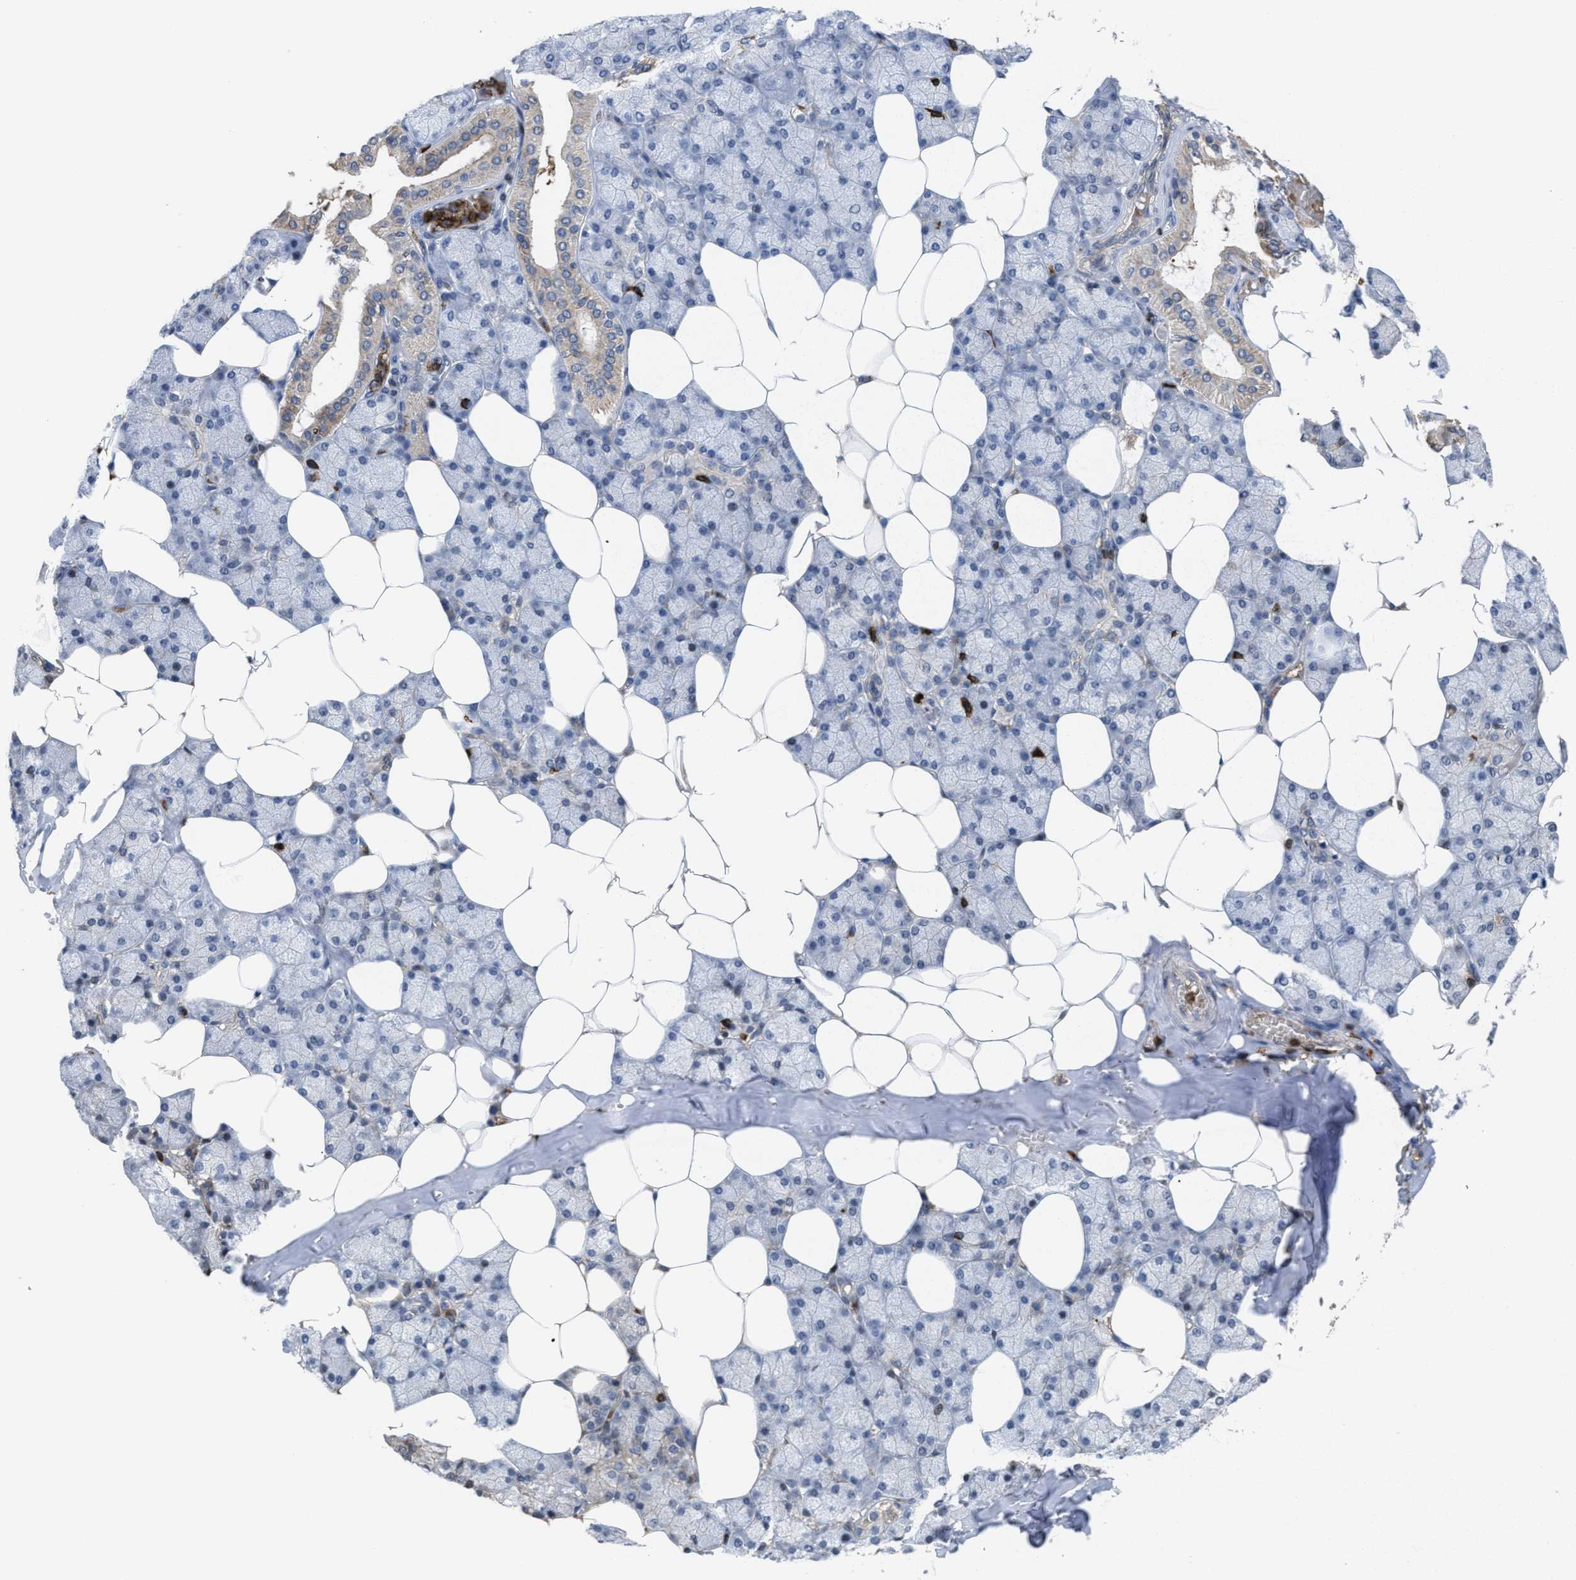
{"staining": {"intensity": "moderate", "quantity": "<25%", "location": "cytoplasmic/membranous"}, "tissue": "salivary gland", "cell_type": "Glandular cells", "image_type": "normal", "snomed": [{"axis": "morphology", "description": "Normal tissue, NOS"}, {"axis": "topography", "description": "Salivary gland"}], "caption": "IHC image of unremarkable salivary gland: salivary gland stained using immunohistochemistry reveals low levels of moderate protein expression localized specifically in the cytoplasmic/membranous of glandular cells, appearing as a cytoplasmic/membranous brown color.", "gene": "PTPRE", "patient": {"sex": "male", "age": 62}}